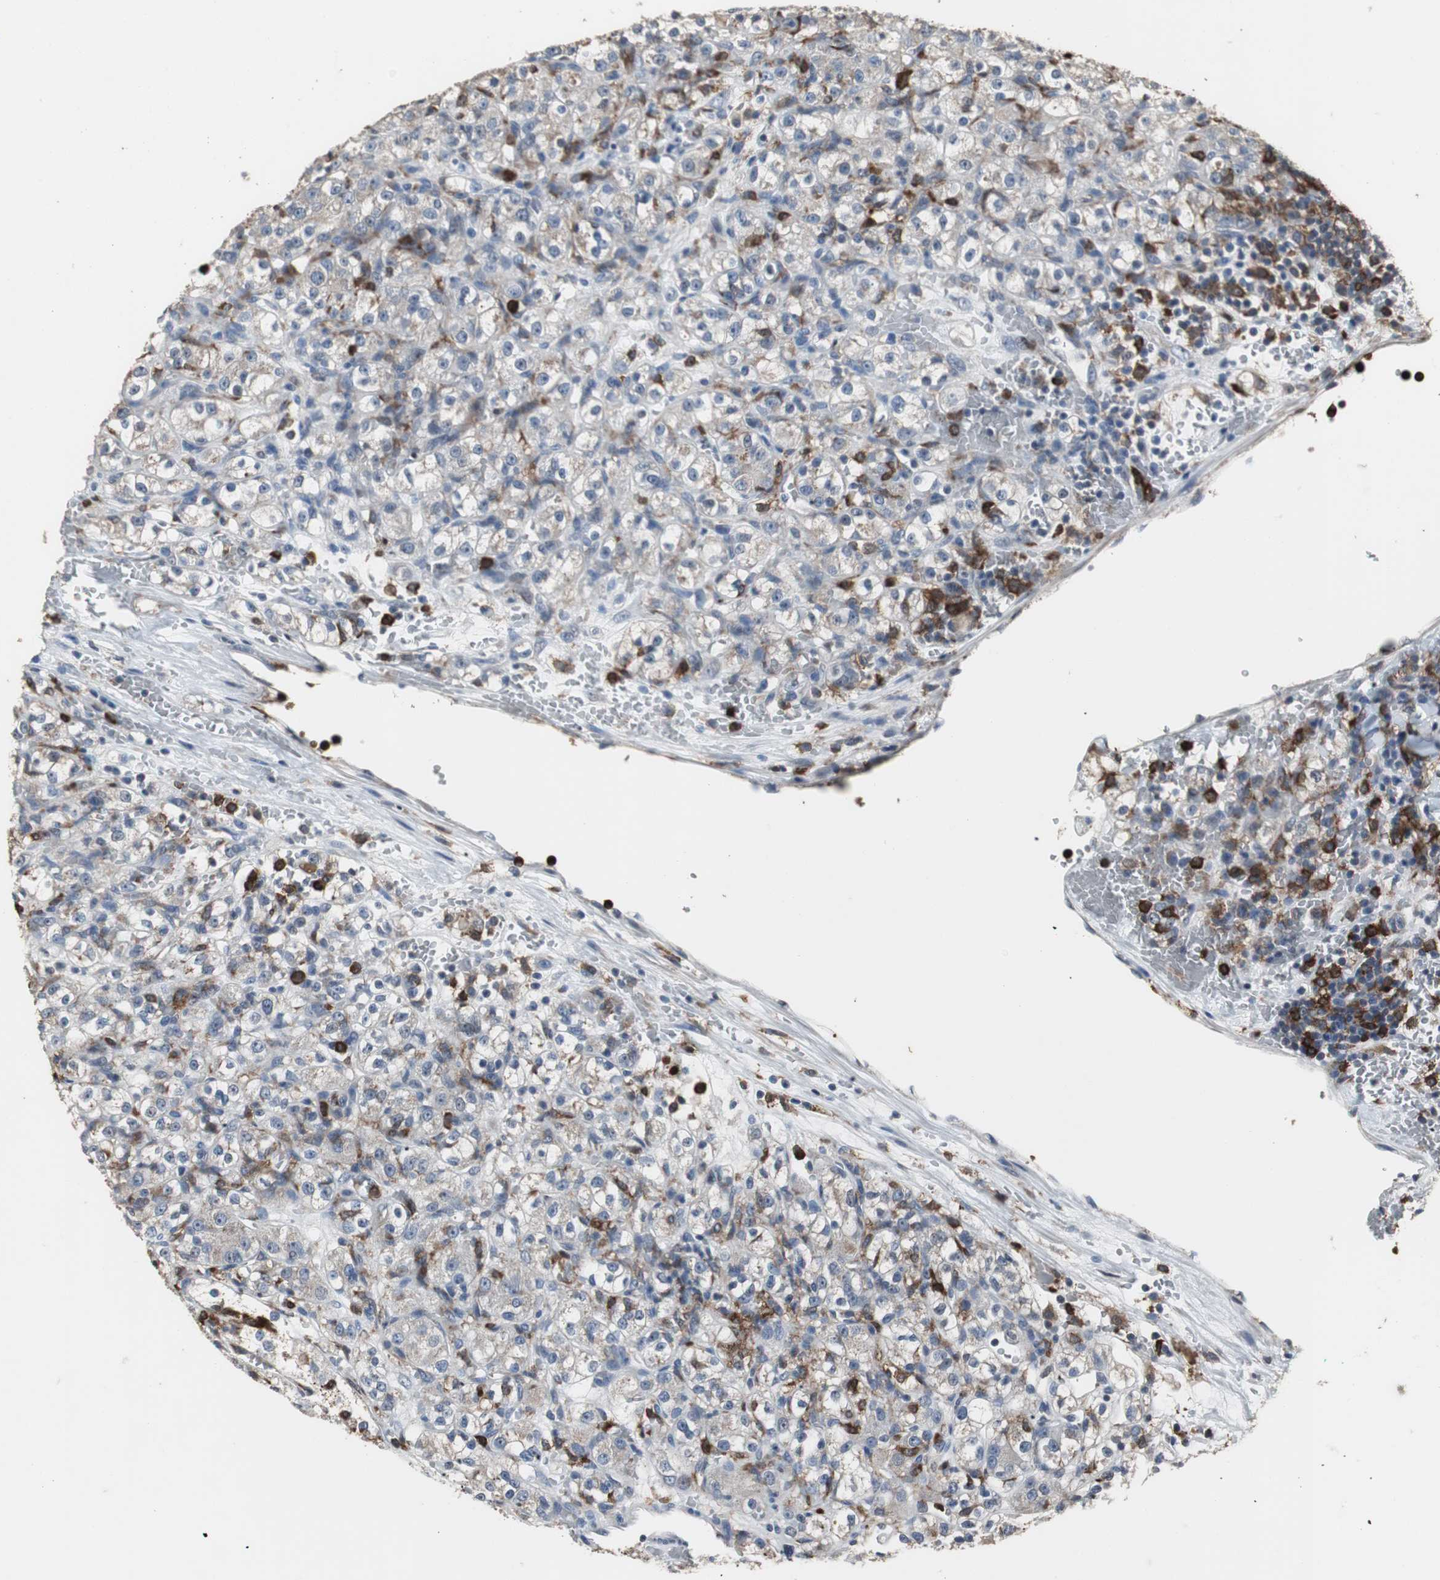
{"staining": {"intensity": "negative", "quantity": "none", "location": "none"}, "tissue": "renal cancer", "cell_type": "Tumor cells", "image_type": "cancer", "snomed": [{"axis": "morphology", "description": "Normal tissue, NOS"}, {"axis": "morphology", "description": "Adenocarcinoma, NOS"}, {"axis": "topography", "description": "Kidney"}], "caption": "High power microscopy histopathology image of an immunohistochemistry photomicrograph of renal adenocarcinoma, revealing no significant positivity in tumor cells.", "gene": "NCF2", "patient": {"sex": "male", "age": 61}}